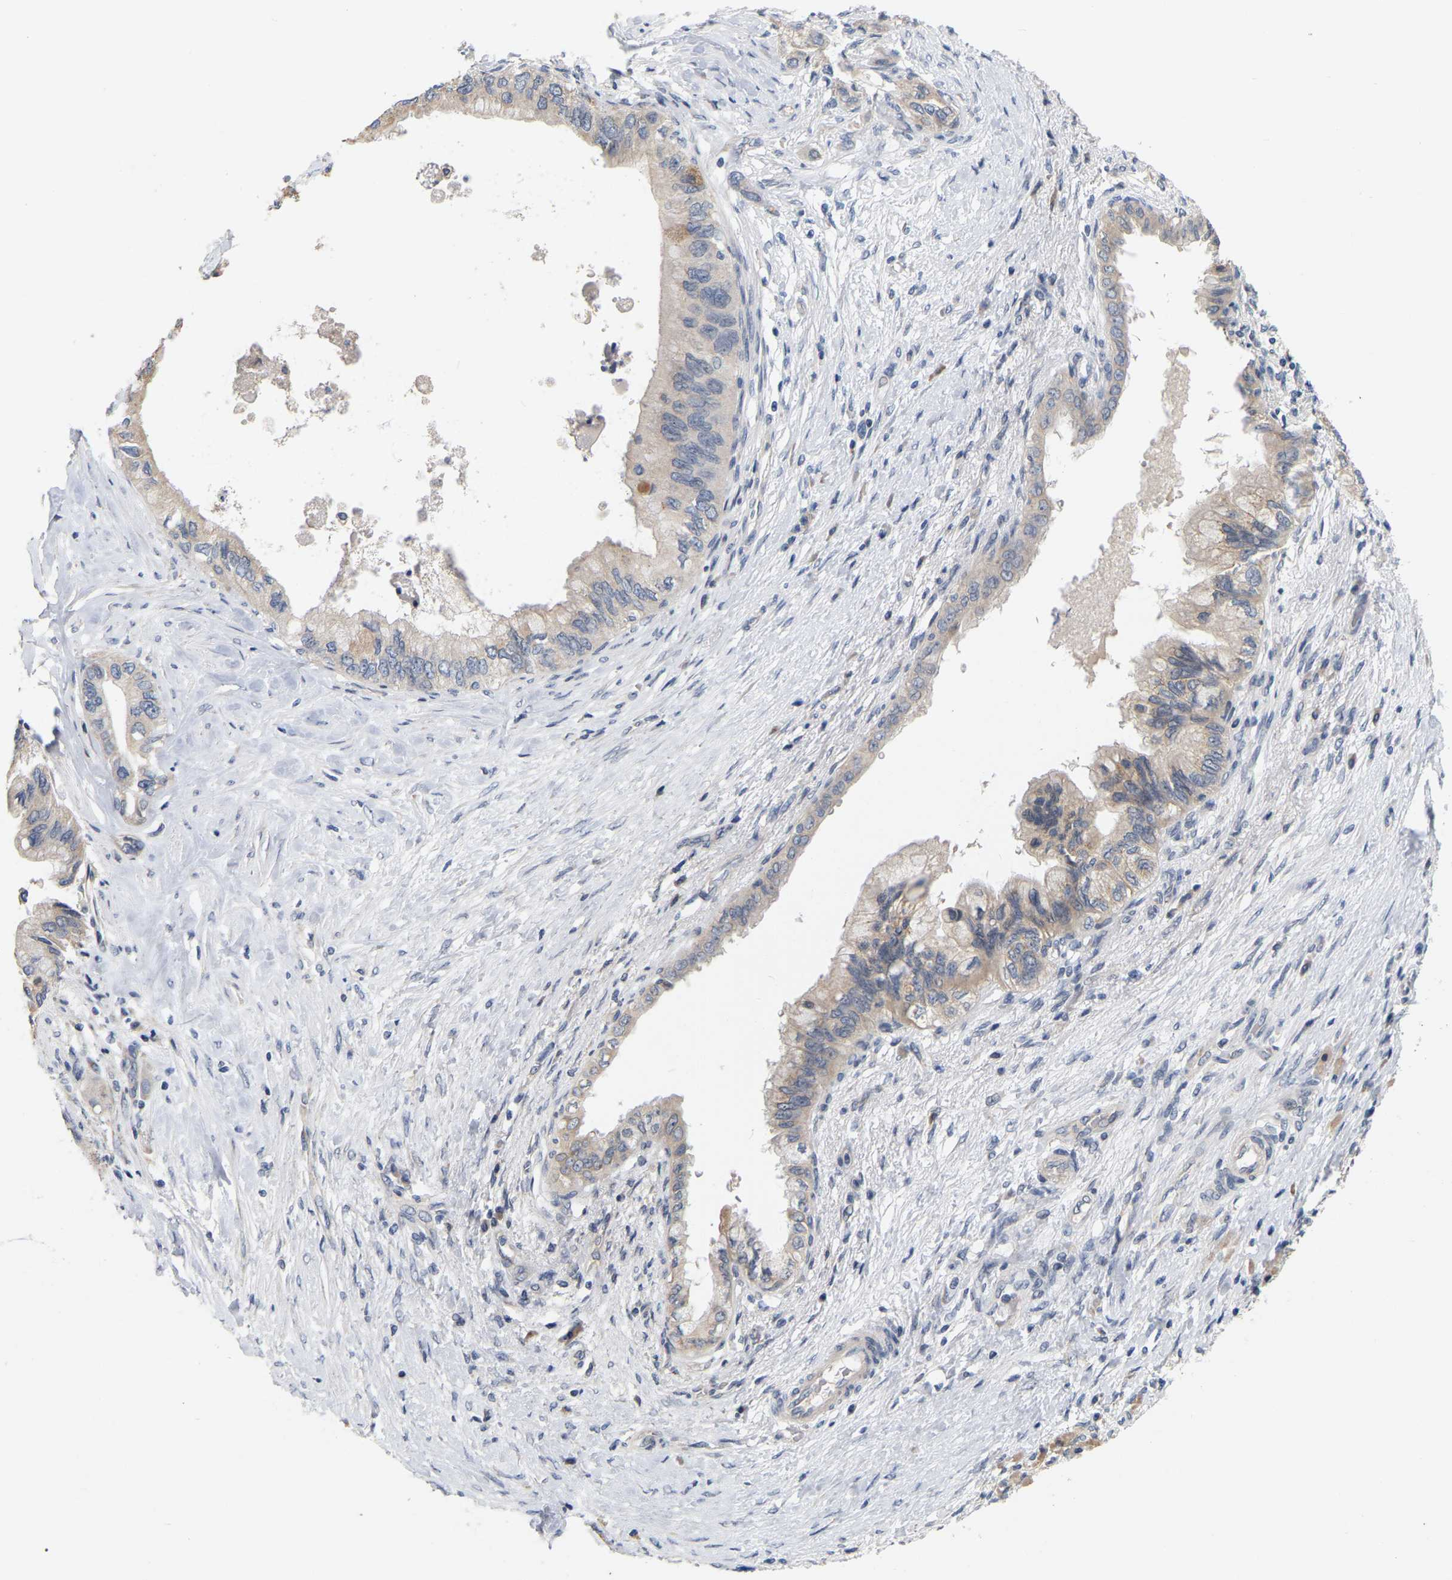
{"staining": {"intensity": "weak", "quantity": "<25%", "location": "cytoplasmic/membranous"}, "tissue": "pancreatic cancer", "cell_type": "Tumor cells", "image_type": "cancer", "snomed": [{"axis": "morphology", "description": "Adenocarcinoma, NOS"}, {"axis": "topography", "description": "Pancreas"}], "caption": "This is an immunohistochemistry (IHC) histopathology image of human pancreatic adenocarcinoma. There is no expression in tumor cells.", "gene": "SSH1", "patient": {"sex": "female", "age": 73}}